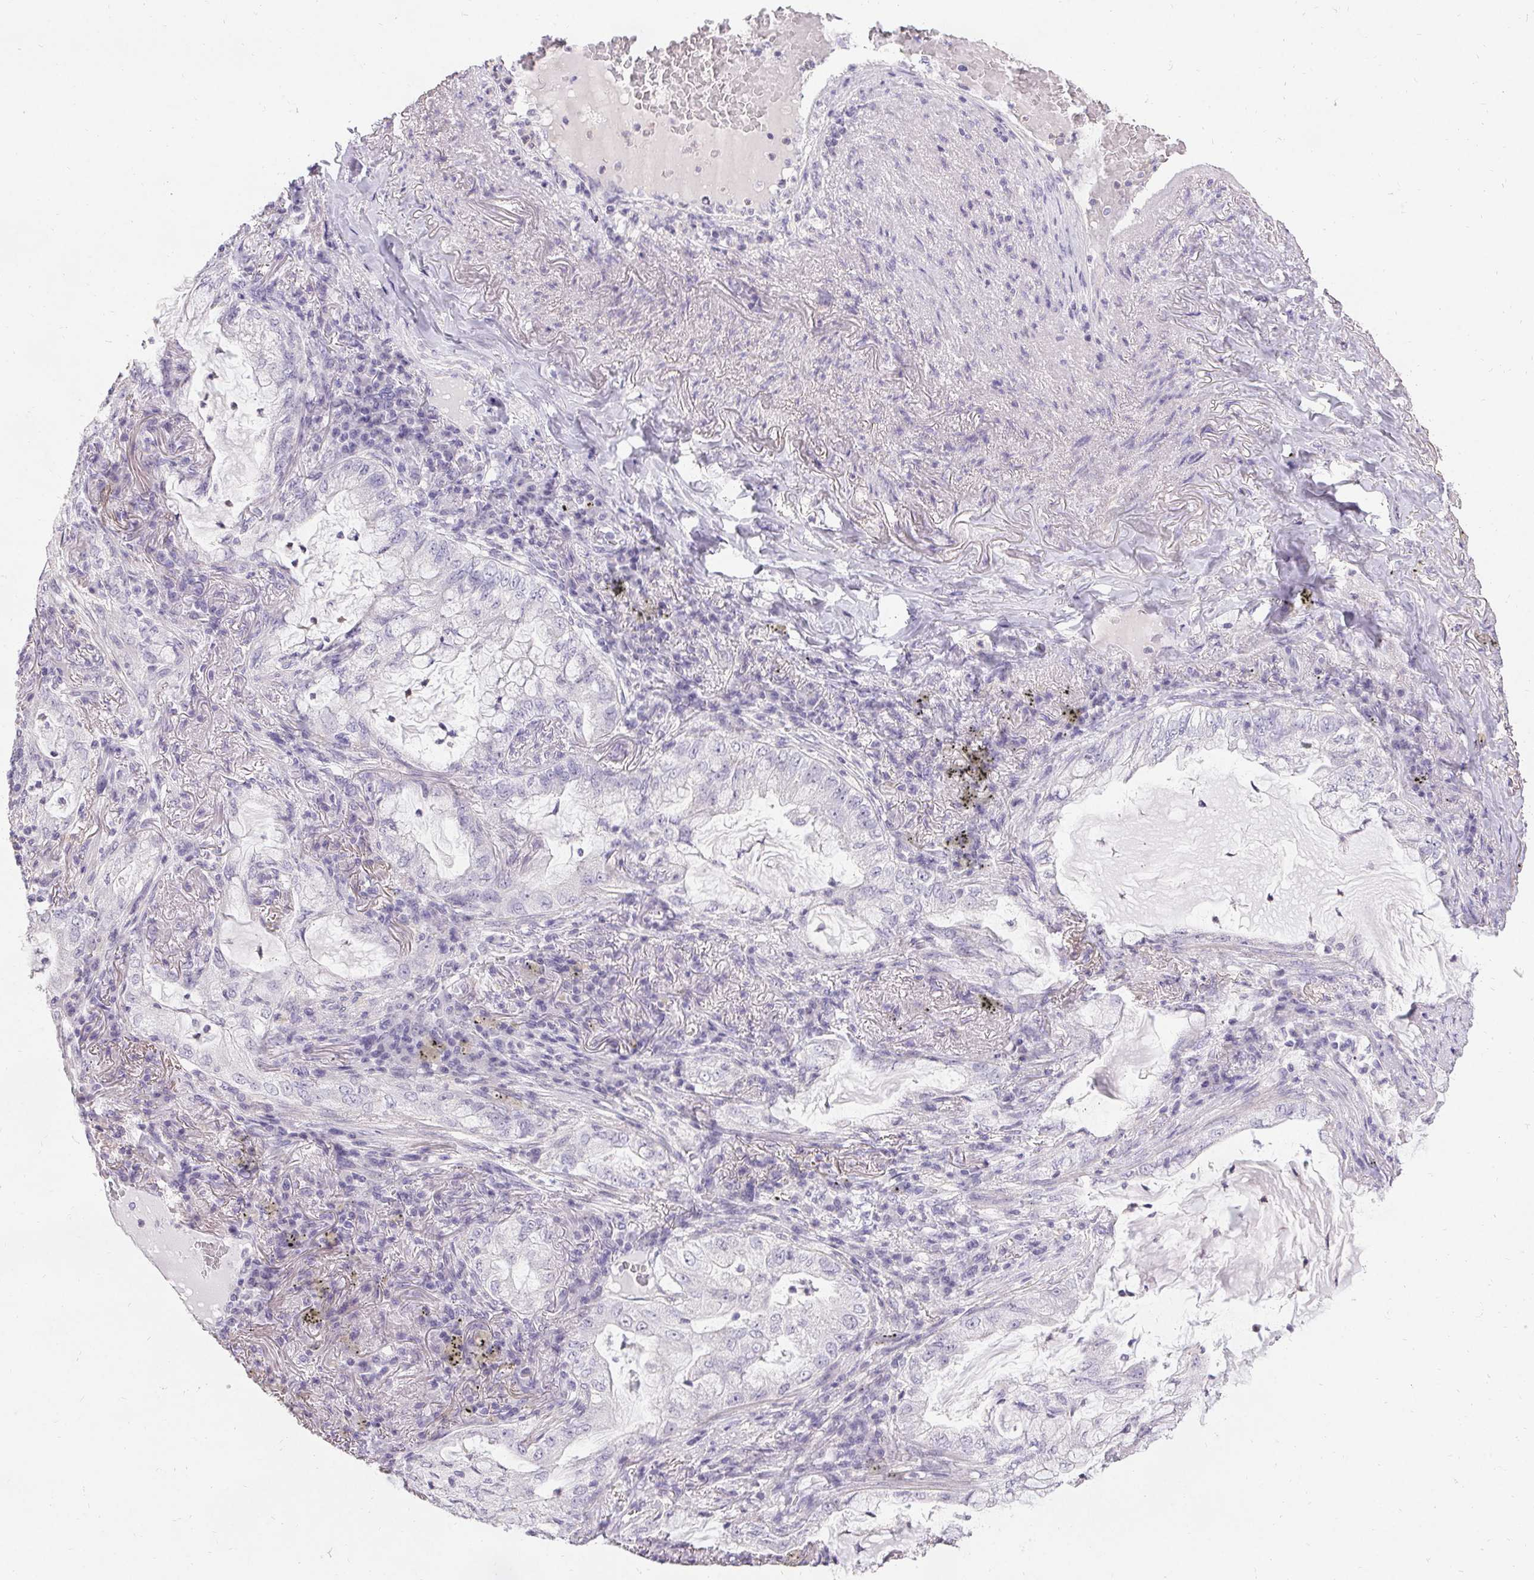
{"staining": {"intensity": "negative", "quantity": "none", "location": "none"}, "tissue": "lung cancer", "cell_type": "Tumor cells", "image_type": "cancer", "snomed": [{"axis": "morphology", "description": "Adenocarcinoma, NOS"}, {"axis": "topography", "description": "Lung"}], "caption": "Immunohistochemical staining of lung adenocarcinoma displays no significant staining in tumor cells.", "gene": "PMEL", "patient": {"sex": "female", "age": 73}}